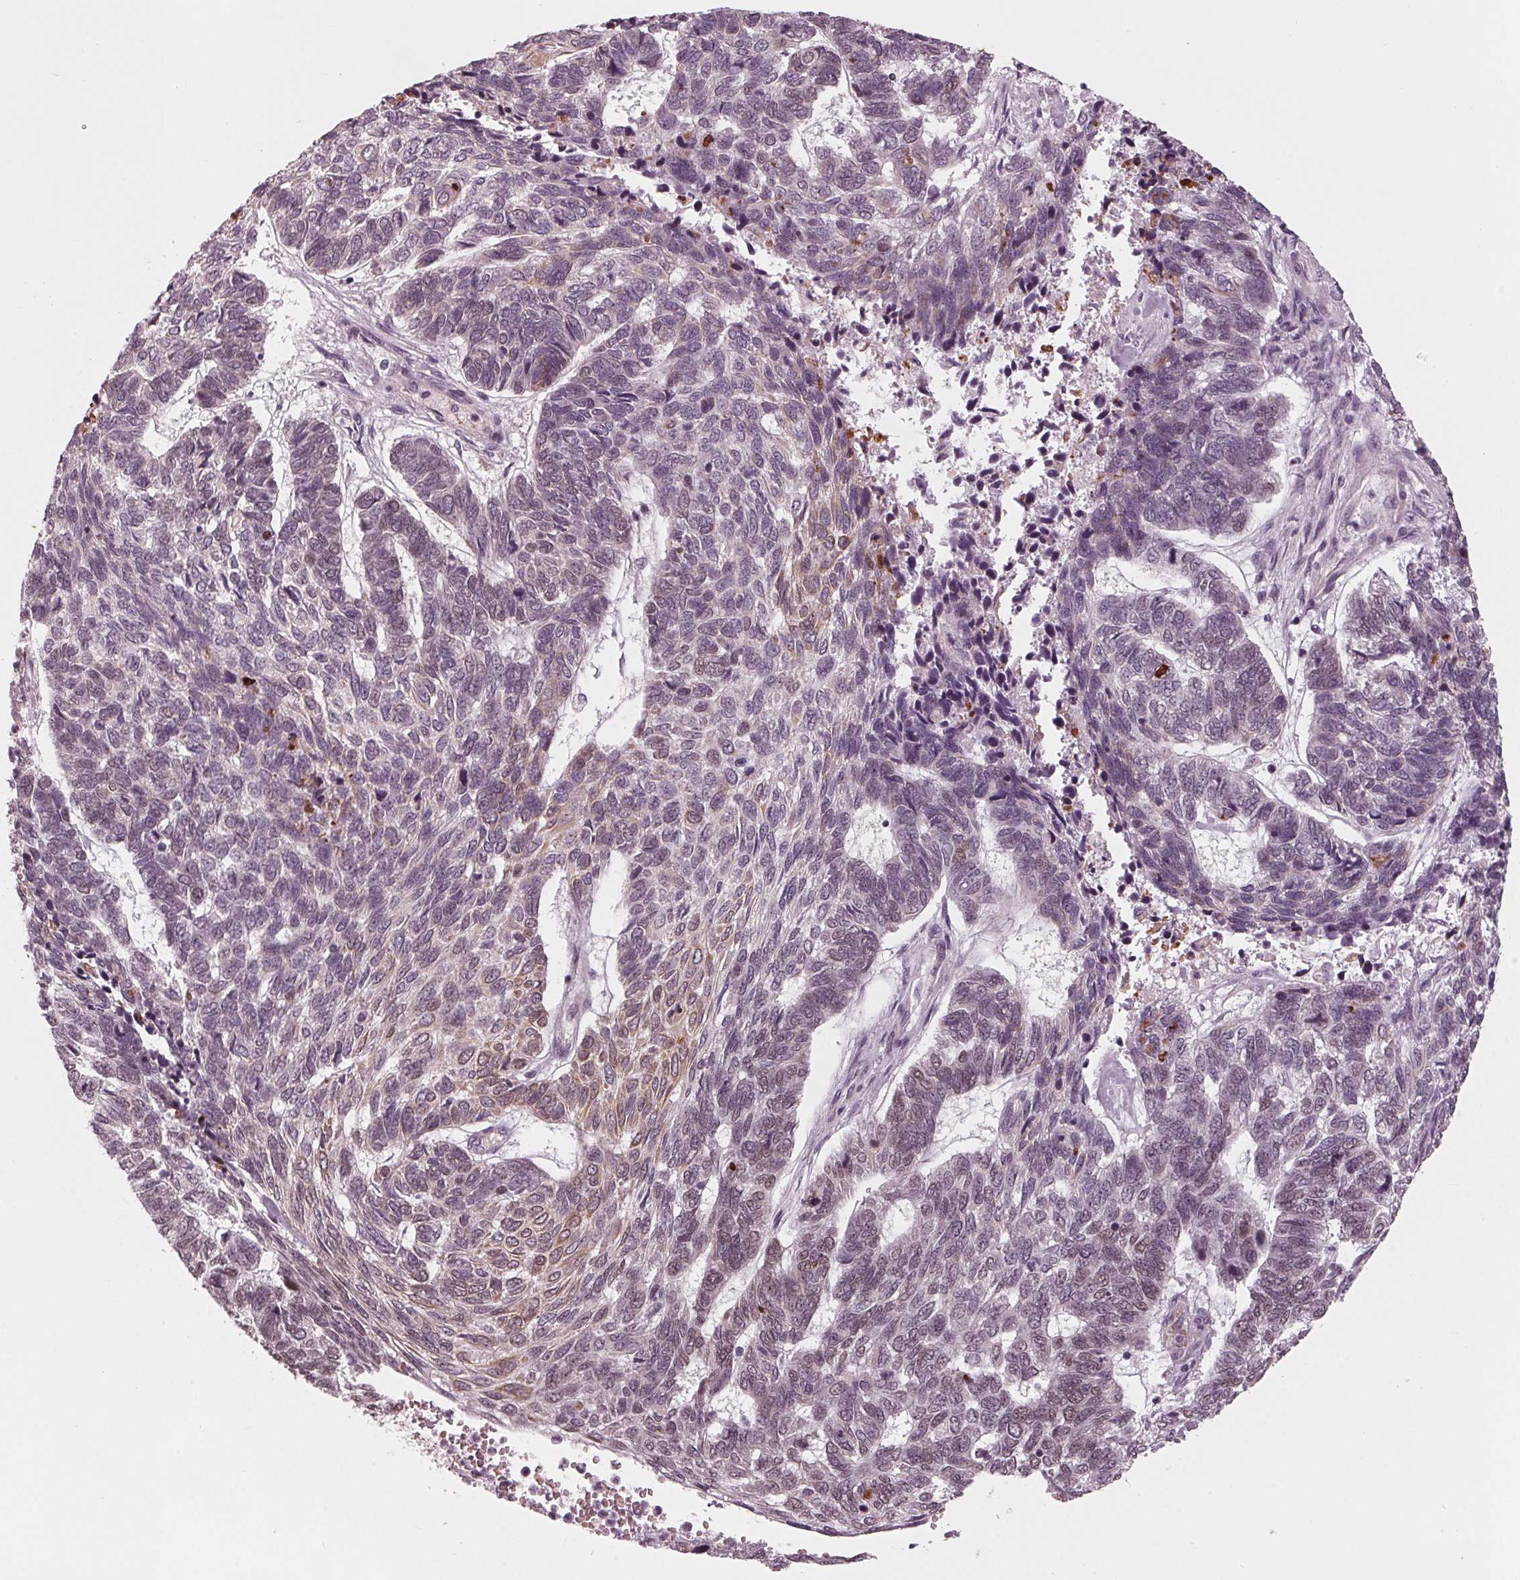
{"staining": {"intensity": "moderate", "quantity": "25%-75%", "location": "nuclear"}, "tissue": "skin cancer", "cell_type": "Tumor cells", "image_type": "cancer", "snomed": [{"axis": "morphology", "description": "Basal cell carcinoma"}, {"axis": "topography", "description": "Skin"}], "caption": "Tumor cells reveal medium levels of moderate nuclear positivity in approximately 25%-75% of cells in basal cell carcinoma (skin).", "gene": "DNMT3L", "patient": {"sex": "female", "age": 65}}